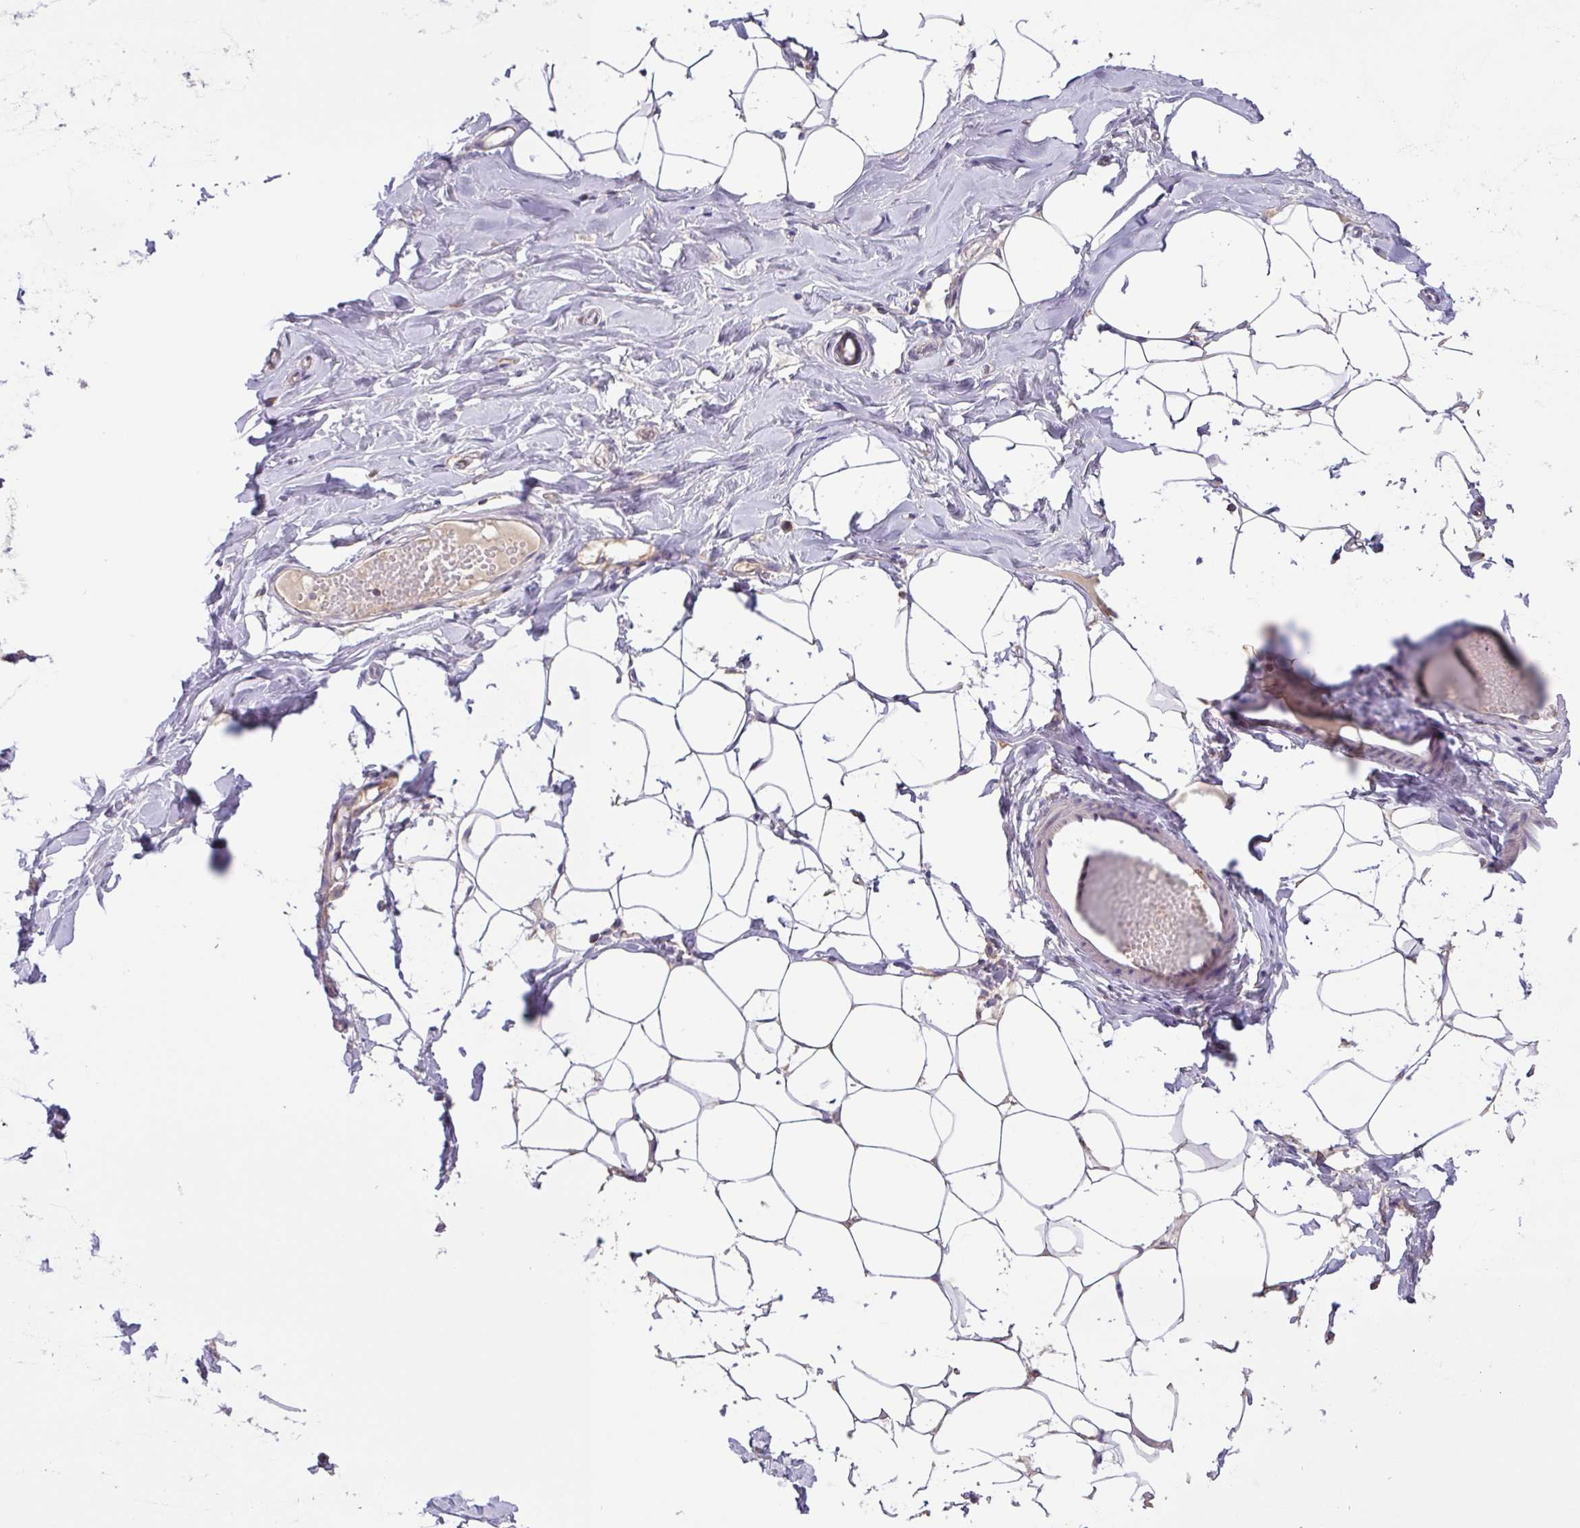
{"staining": {"intensity": "negative", "quantity": "none", "location": "none"}, "tissue": "breast", "cell_type": "Adipocytes", "image_type": "normal", "snomed": [{"axis": "morphology", "description": "Normal tissue, NOS"}, {"axis": "topography", "description": "Breast"}], "caption": "Immunohistochemistry (IHC) histopathology image of unremarkable breast stained for a protein (brown), which reveals no positivity in adipocytes. (Stains: DAB IHC with hematoxylin counter stain, Microscopy: brightfield microscopy at high magnification).", "gene": "SFTPB", "patient": {"sex": "female", "age": 27}}